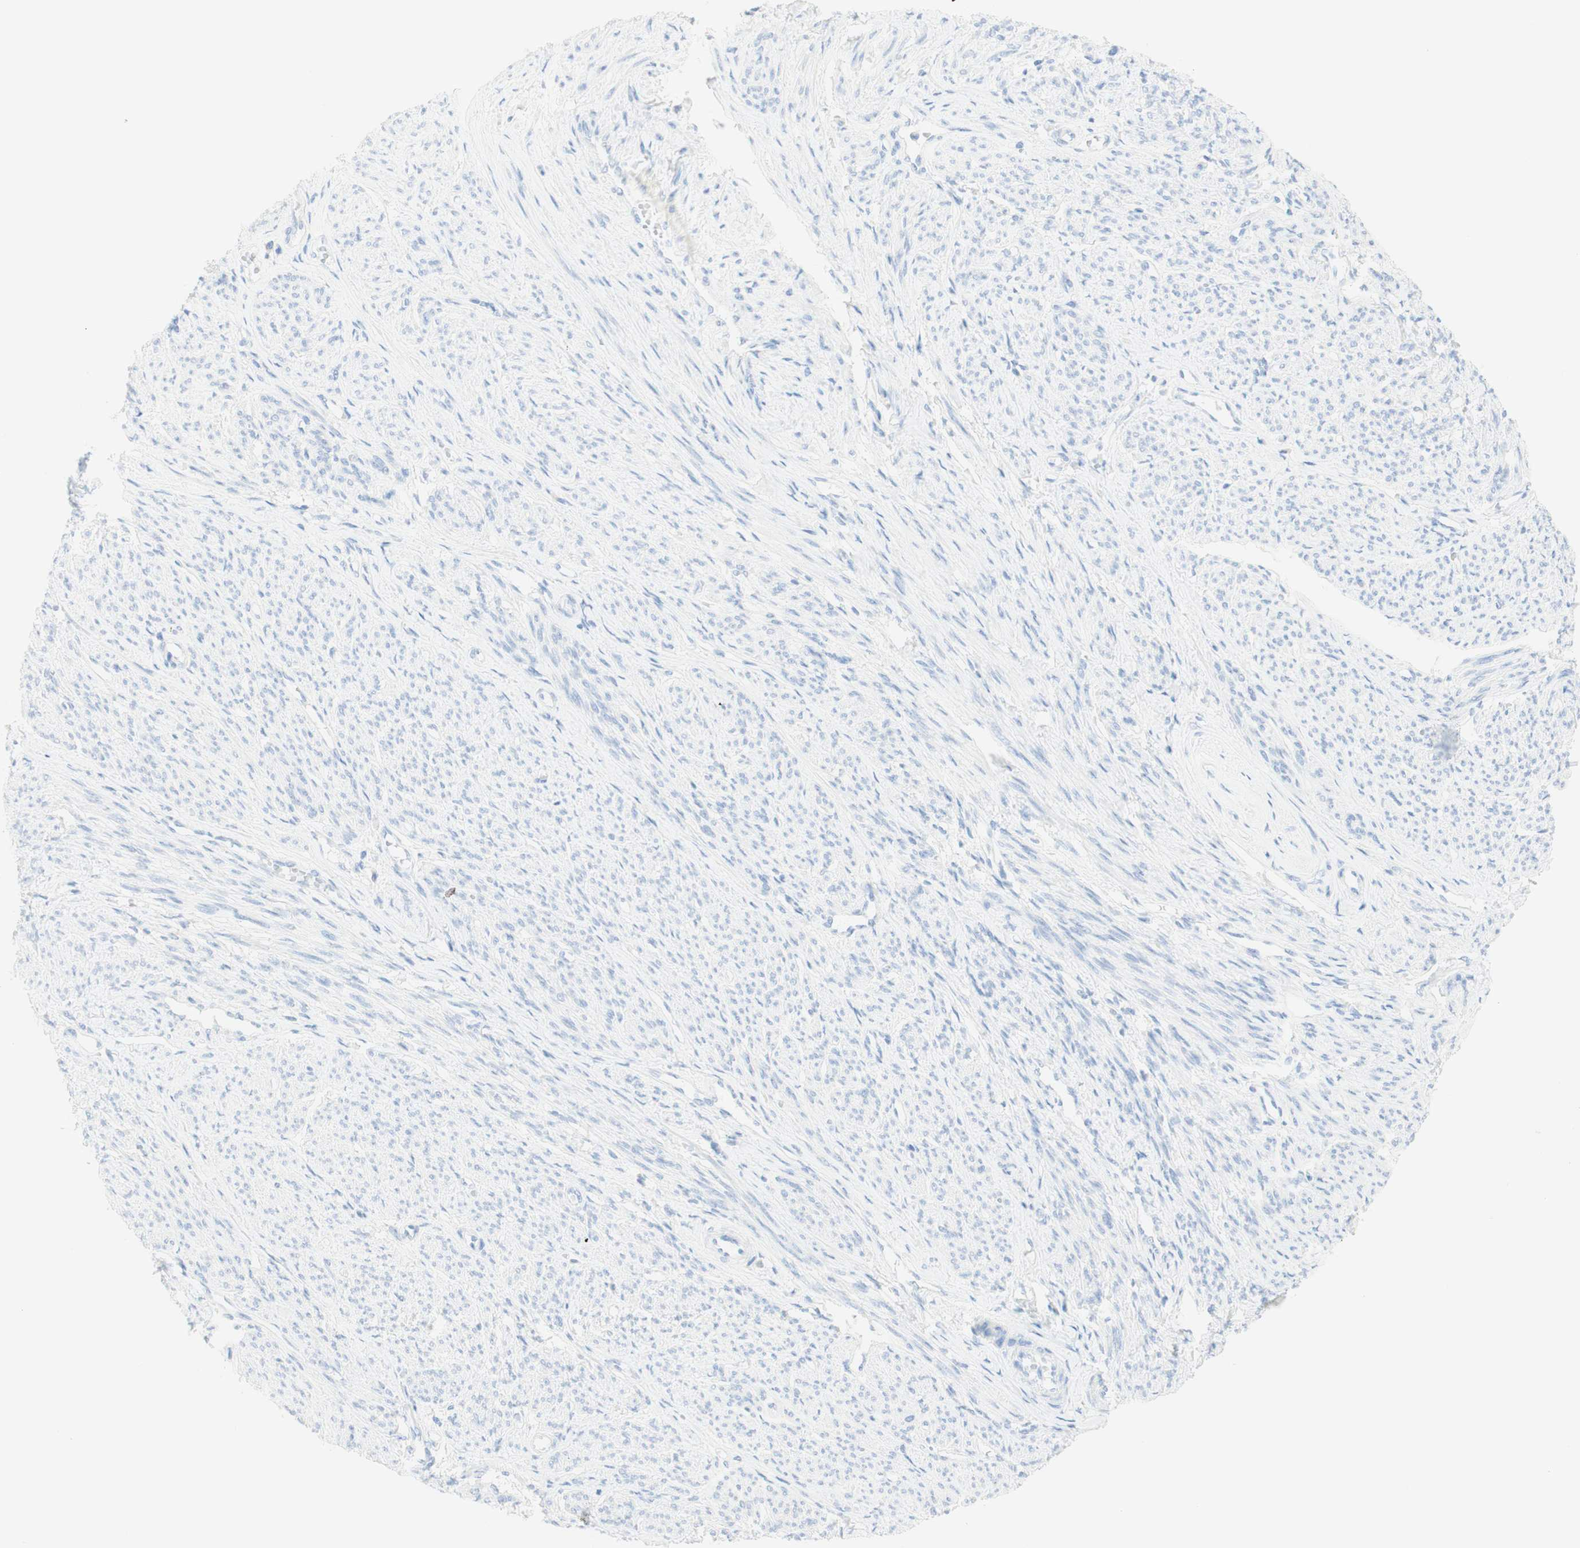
{"staining": {"intensity": "negative", "quantity": "none", "location": "none"}, "tissue": "smooth muscle", "cell_type": "Smooth muscle cells", "image_type": "normal", "snomed": [{"axis": "morphology", "description": "Normal tissue, NOS"}, {"axis": "topography", "description": "Smooth muscle"}], "caption": "This micrograph is of normal smooth muscle stained with immunohistochemistry to label a protein in brown with the nuclei are counter-stained blue. There is no staining in smooth muscle cells.", "gene": "TPO", "patient": {"sex": "female", "age": 65}}